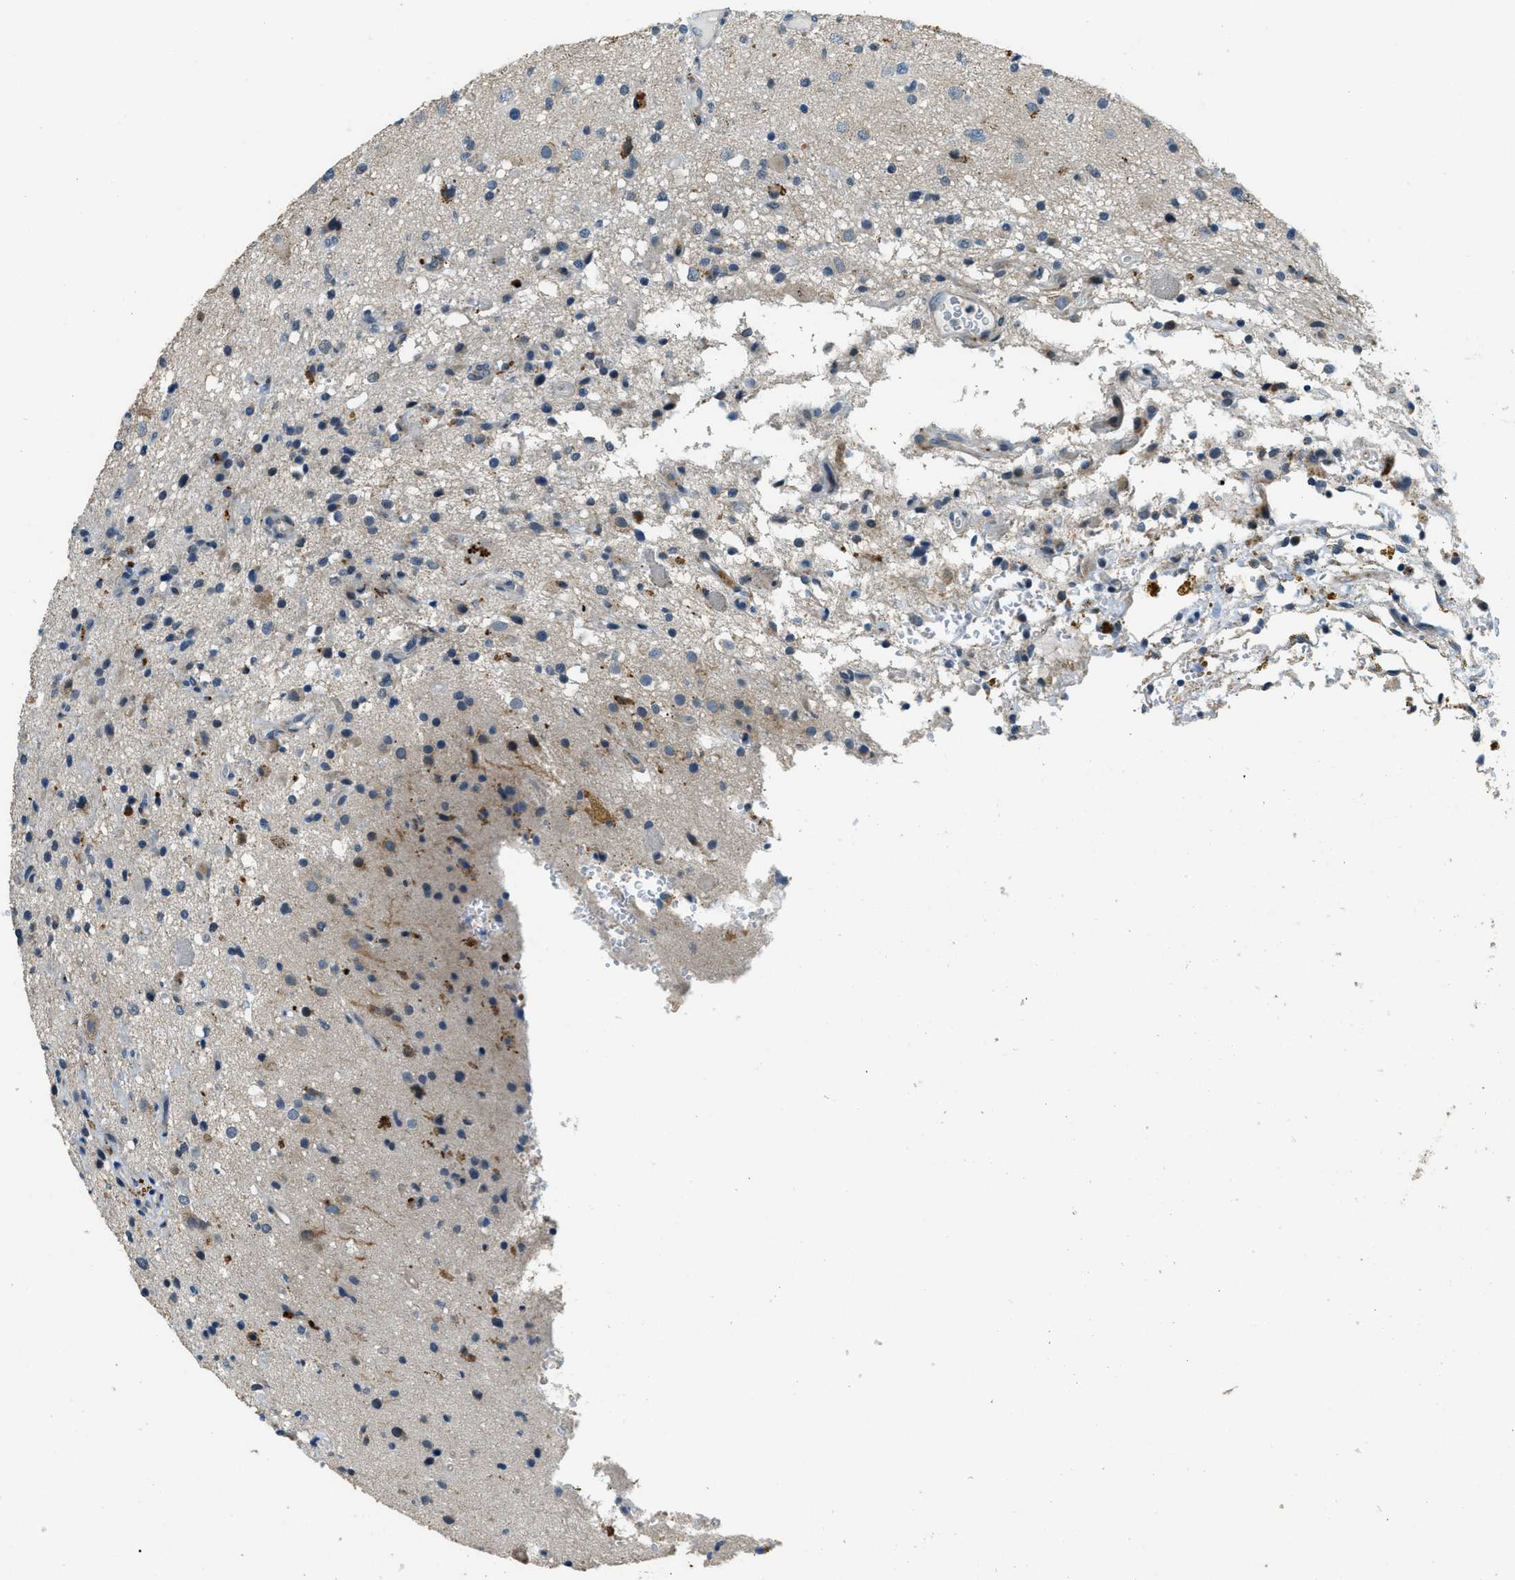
{"staining": {"intensity": "strong", "quantity": "<25%", "location": "cytoplasmic/membranous"}, "tissue": "glioma", "cell_type": "Tumor cells", "image_type": "cancer", "snomed": [{"axis": "morphology", "description": "Glioma, malignant, High grade"}, {"axis": "topography", "description": "Brain"}], "caption": "Protein staining of glioma tissue demonstrates strong cytoplasmic/membranous expression in approximately <25% of tumor cells.", "gene": "HERC2", "patient": {"sex": "male", "age": 33}}